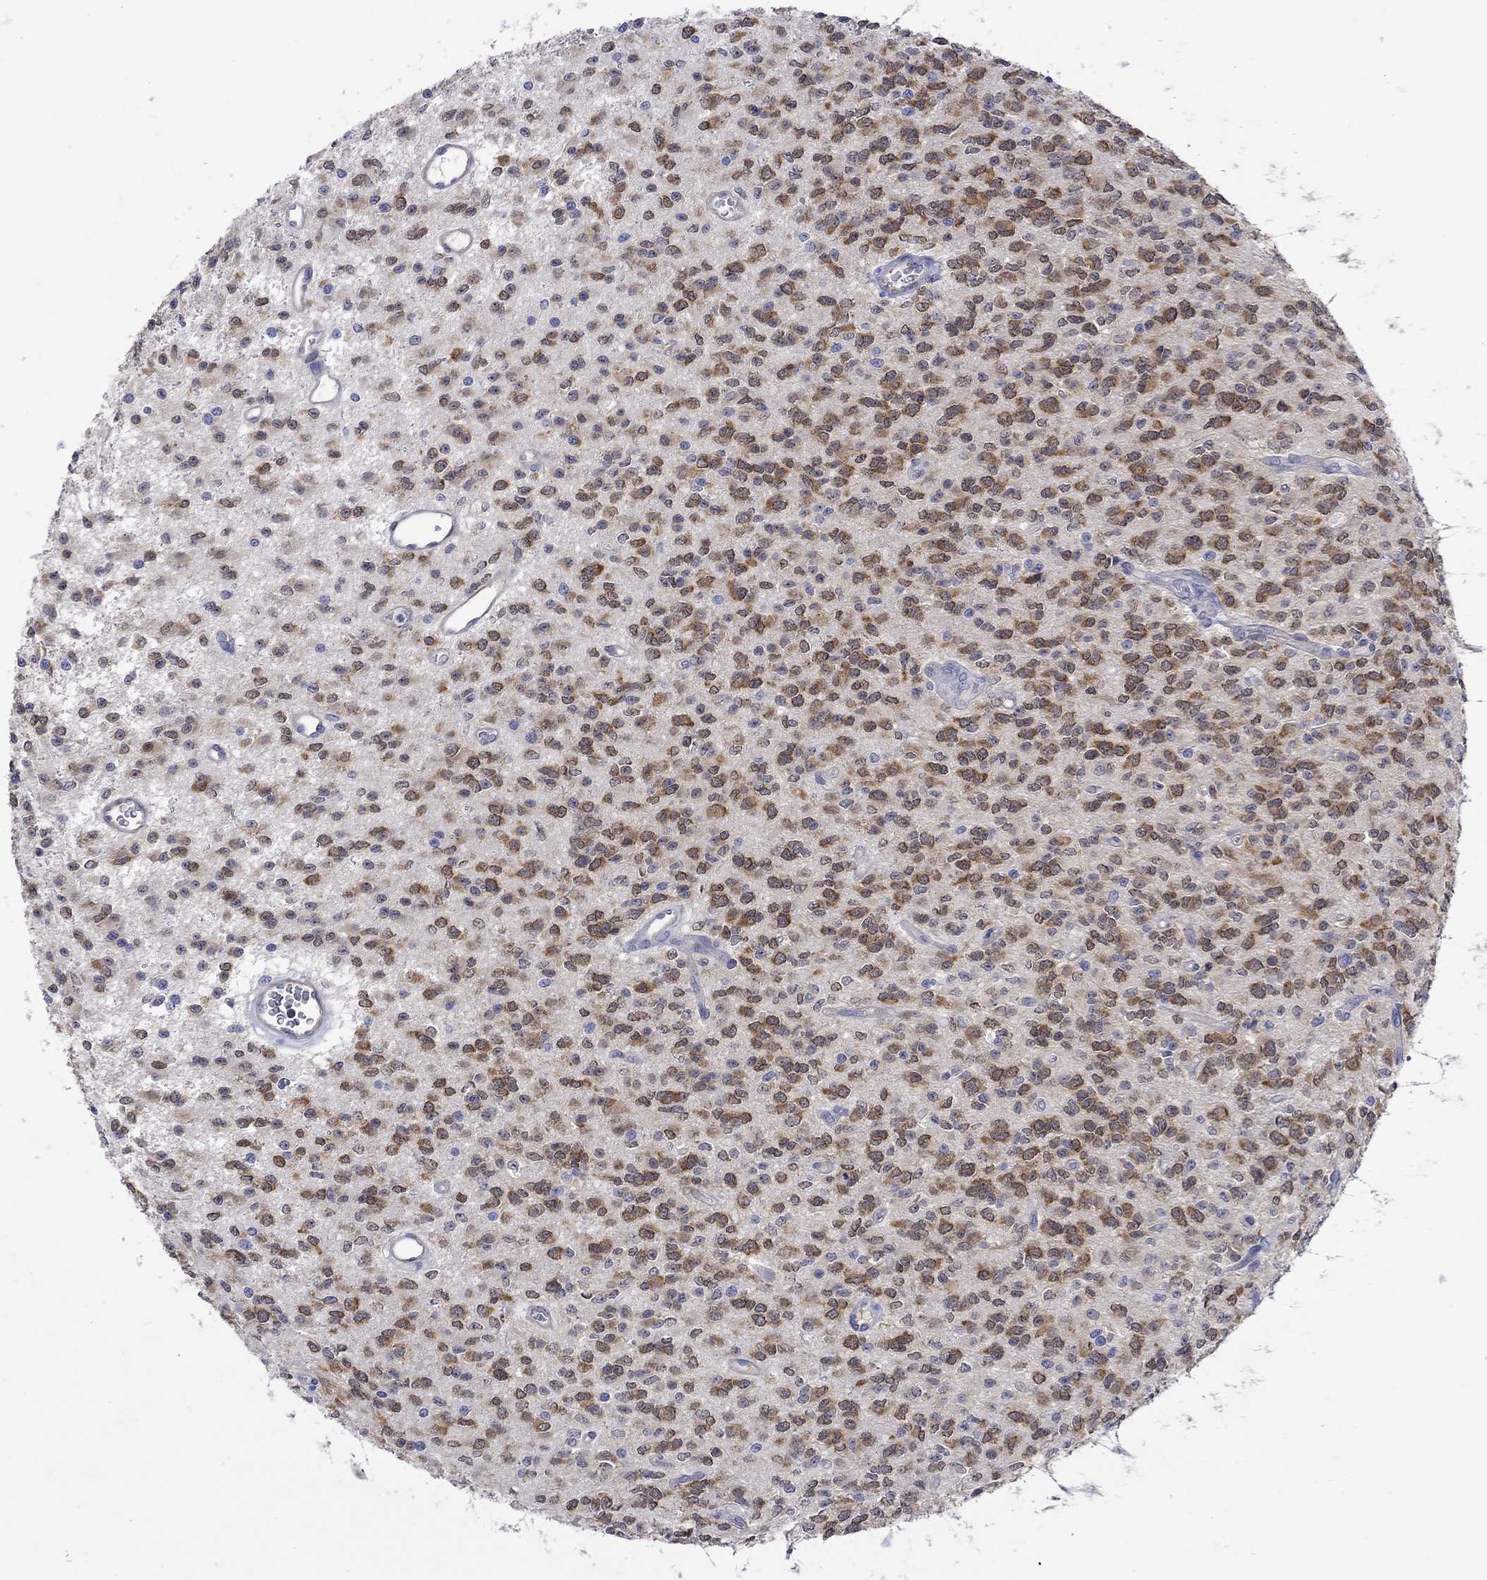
{"staining": {"intensity": "strong", "quantity": "25%-75%", "location": "cytoplasmic/membranous"}, "tissue": "glioma", "cell_type": "Tumor cells", "image_type": "cancer", "snomed": [{"axis": "morphology", "description": "Glioma, malignant, Low grade"}, {"axis": "topography", "description": "Brain"}], "caption": "About 25%-75% of tumor cells in human glioma exhibit strong cytoplasmic/membranous protein staining as visualized by brown immunohistochemical staining.", "gene": "MSI1", "patient": {"sex": "female", "age": 45}}